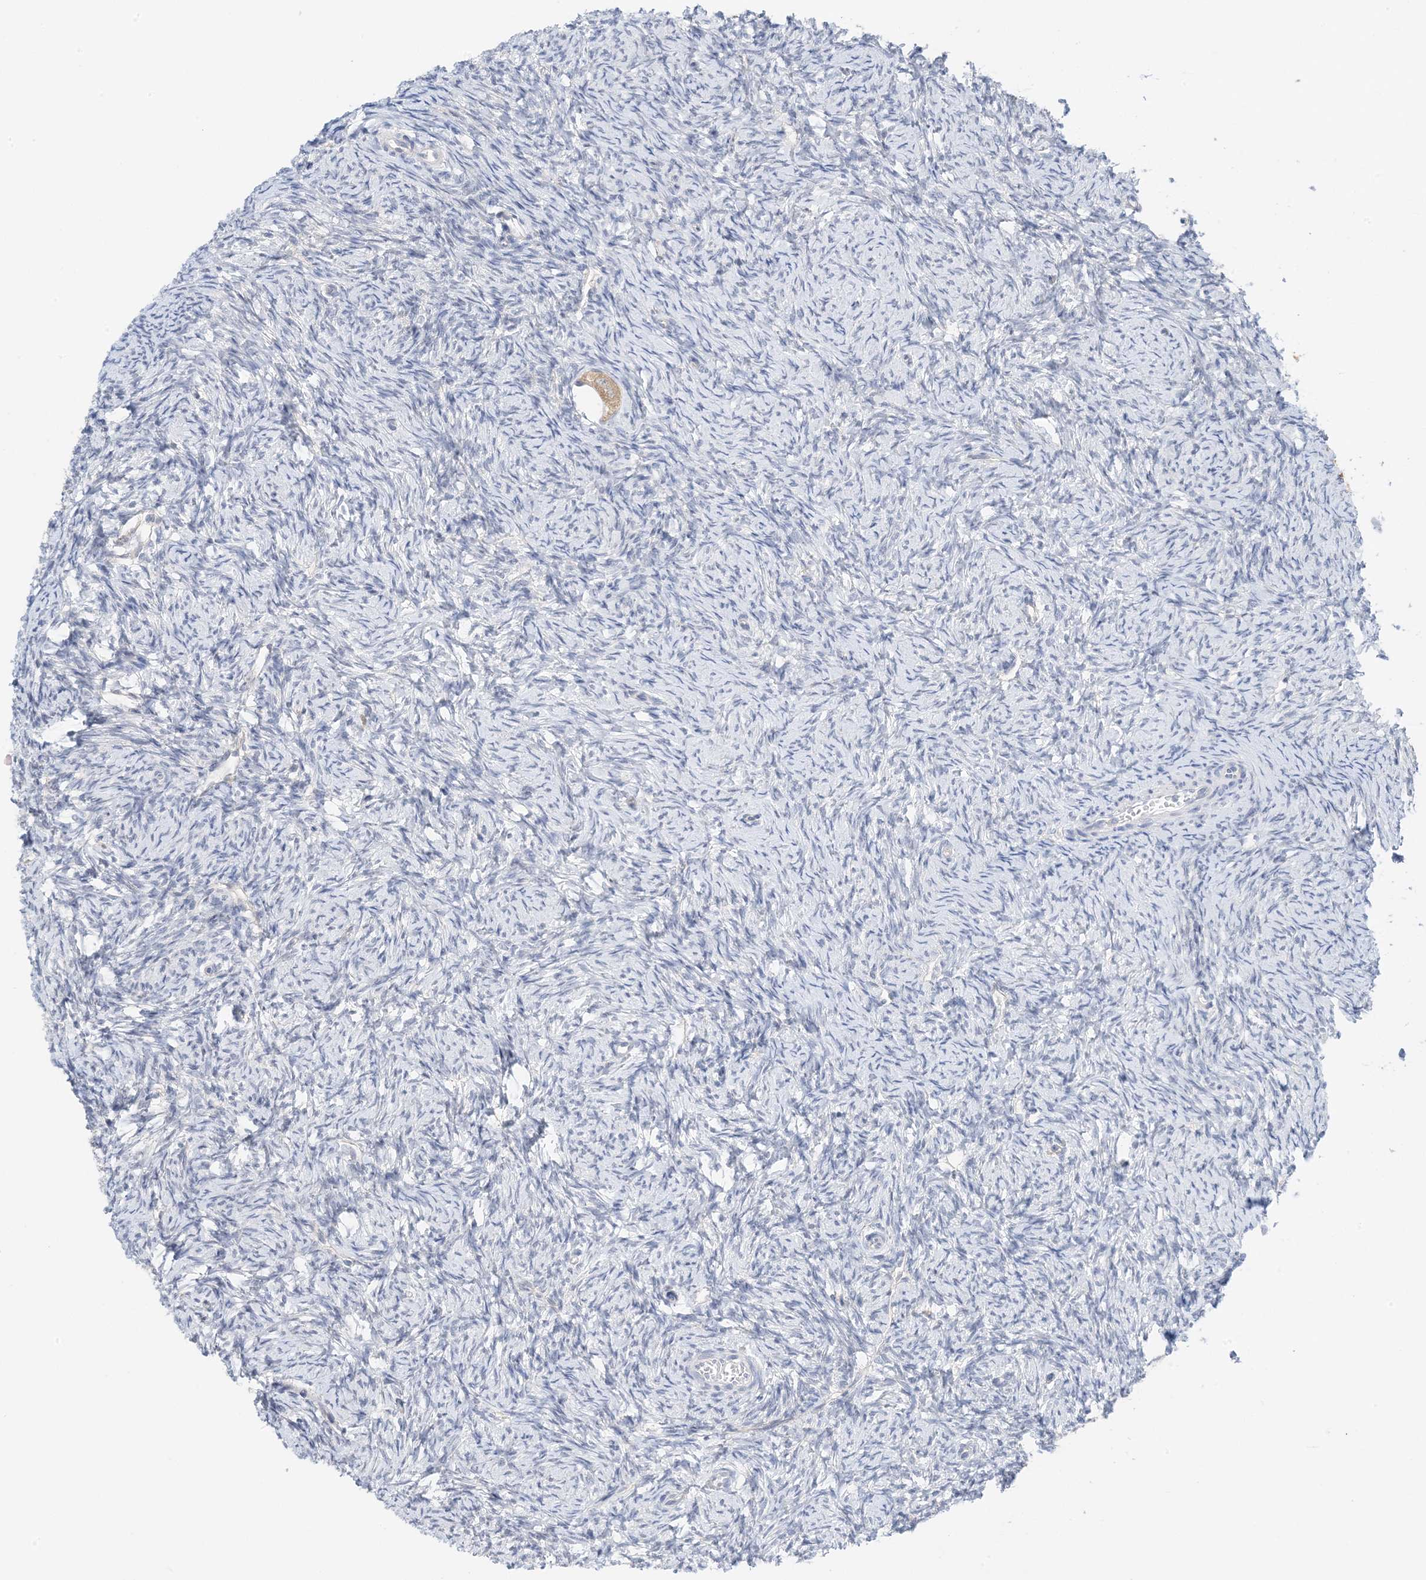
{"staining": {"intensity": "weak", "quantity": ">75%", "location": "cytoplasmic/membranous"}, "tissue": "ovary", "cell_type": "Follicle cells", "image_type": "normal", "snomed": [{"axis": "morphology", "description": "Normal tissue, NOS"}, {"axis": "morphology", "description": "Cyst, NOS"}, {"axis": "topography", "description": "Ovary"}], "caption": "Protein staining by immunohistochemistry (IHC) displays weak cytoplasmic/membranous positivity in about >75% of follicle cells in benign ovary.", "gene": "KIFBP", "patient": {"sex": "female", "age": 33}}